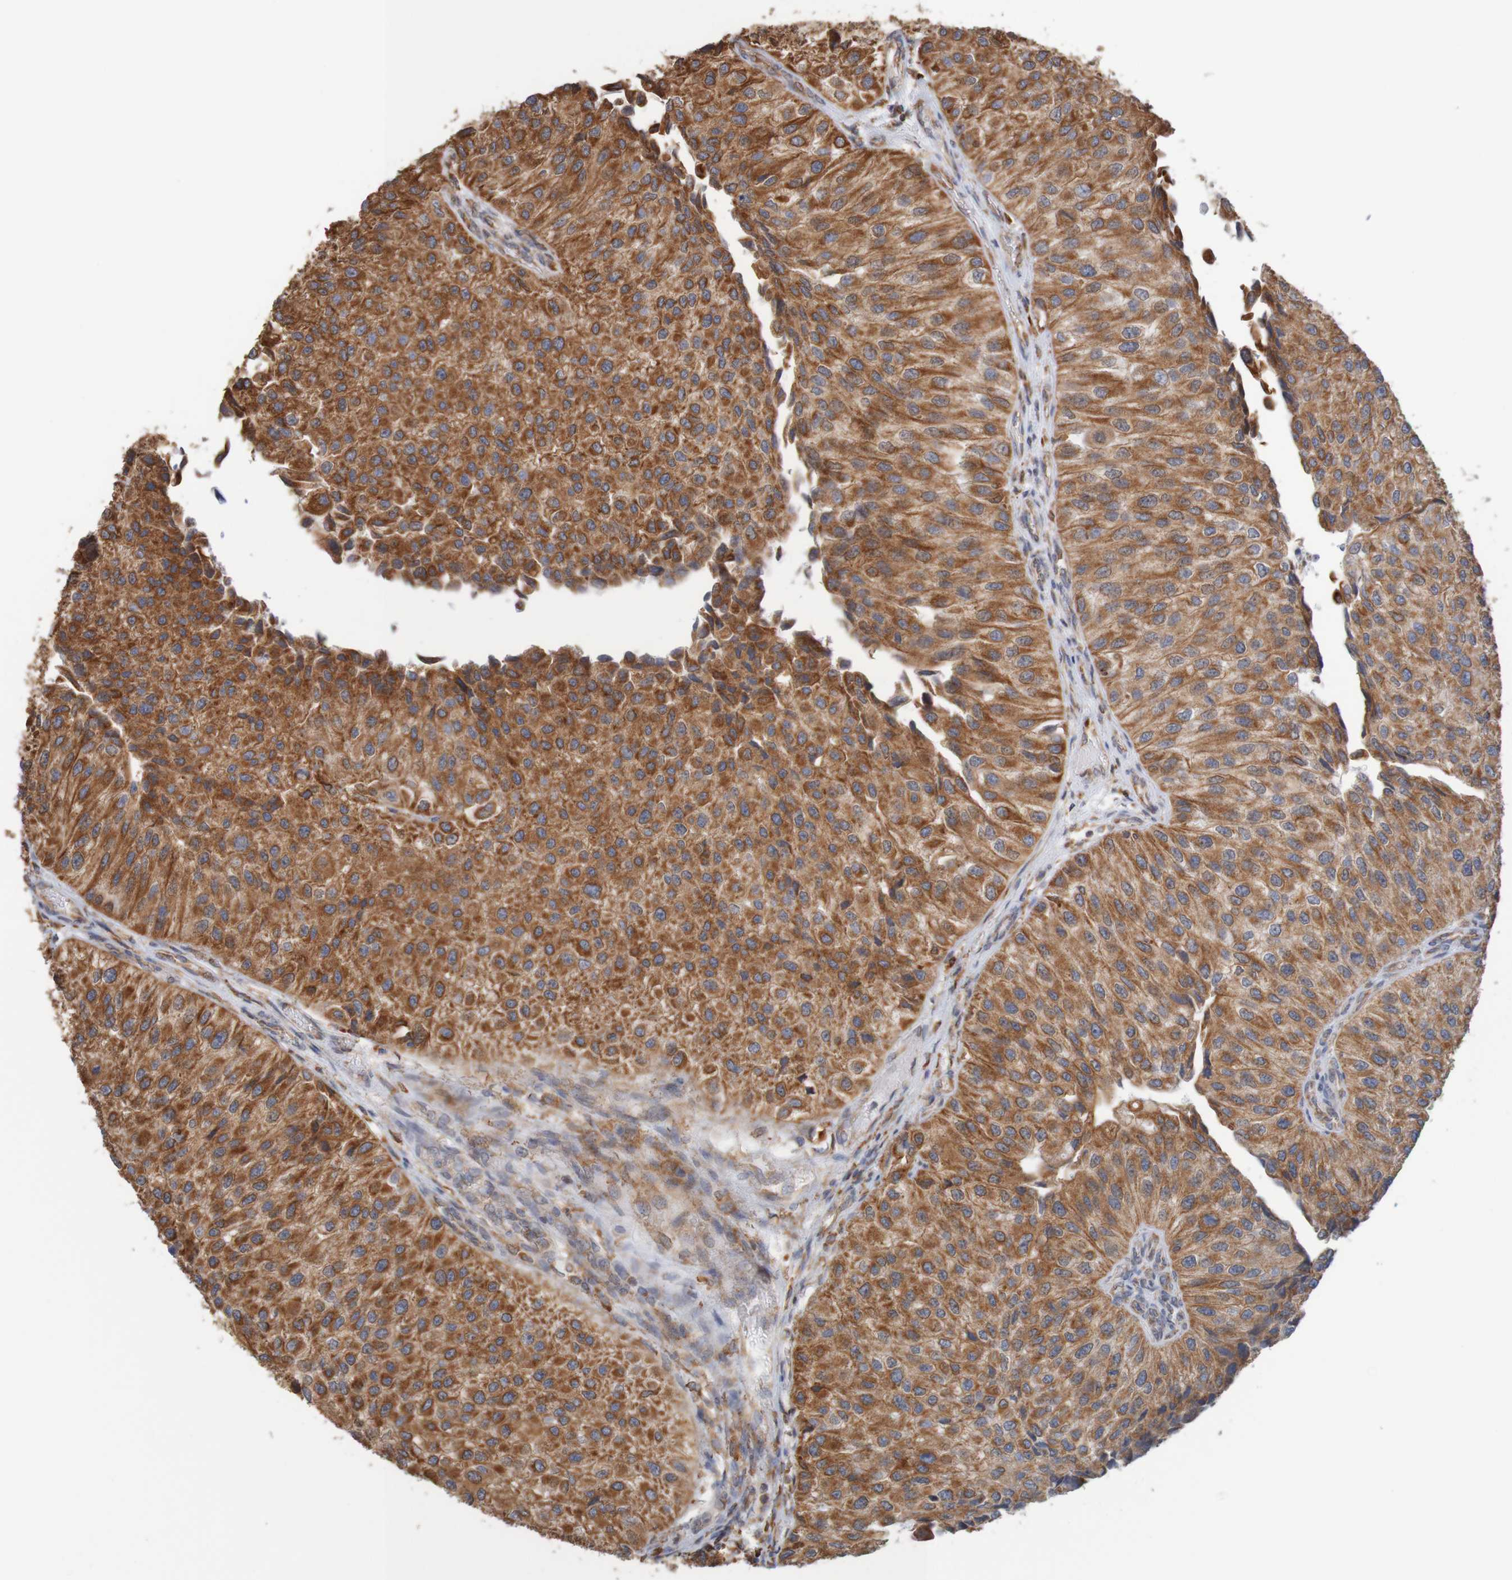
{"staining": {"intensity": "strong", "quantity": "25%-75%", "location": "cytoplasmic/membranous"}, "tissue": "urothelial cancer", "cell_type": "Tumor cells", "image_type": "cancer", "snomed": [{"axis": "morphology", "description": "Urothelial carcinoma, High grade"}, {"axis": "topography", "description": "Kidney"}, {"axis": "topography", "description": "Urinary bladder"}], "caption": "About 25%-75% of tumor cells in urothelial cancer exhibit strong cytoplasmic/membranous protein positivity as visualized by brown immunohistochemical staining.", "gene": "PDIA3", "patient": {"sex": "male", "age": 77}}